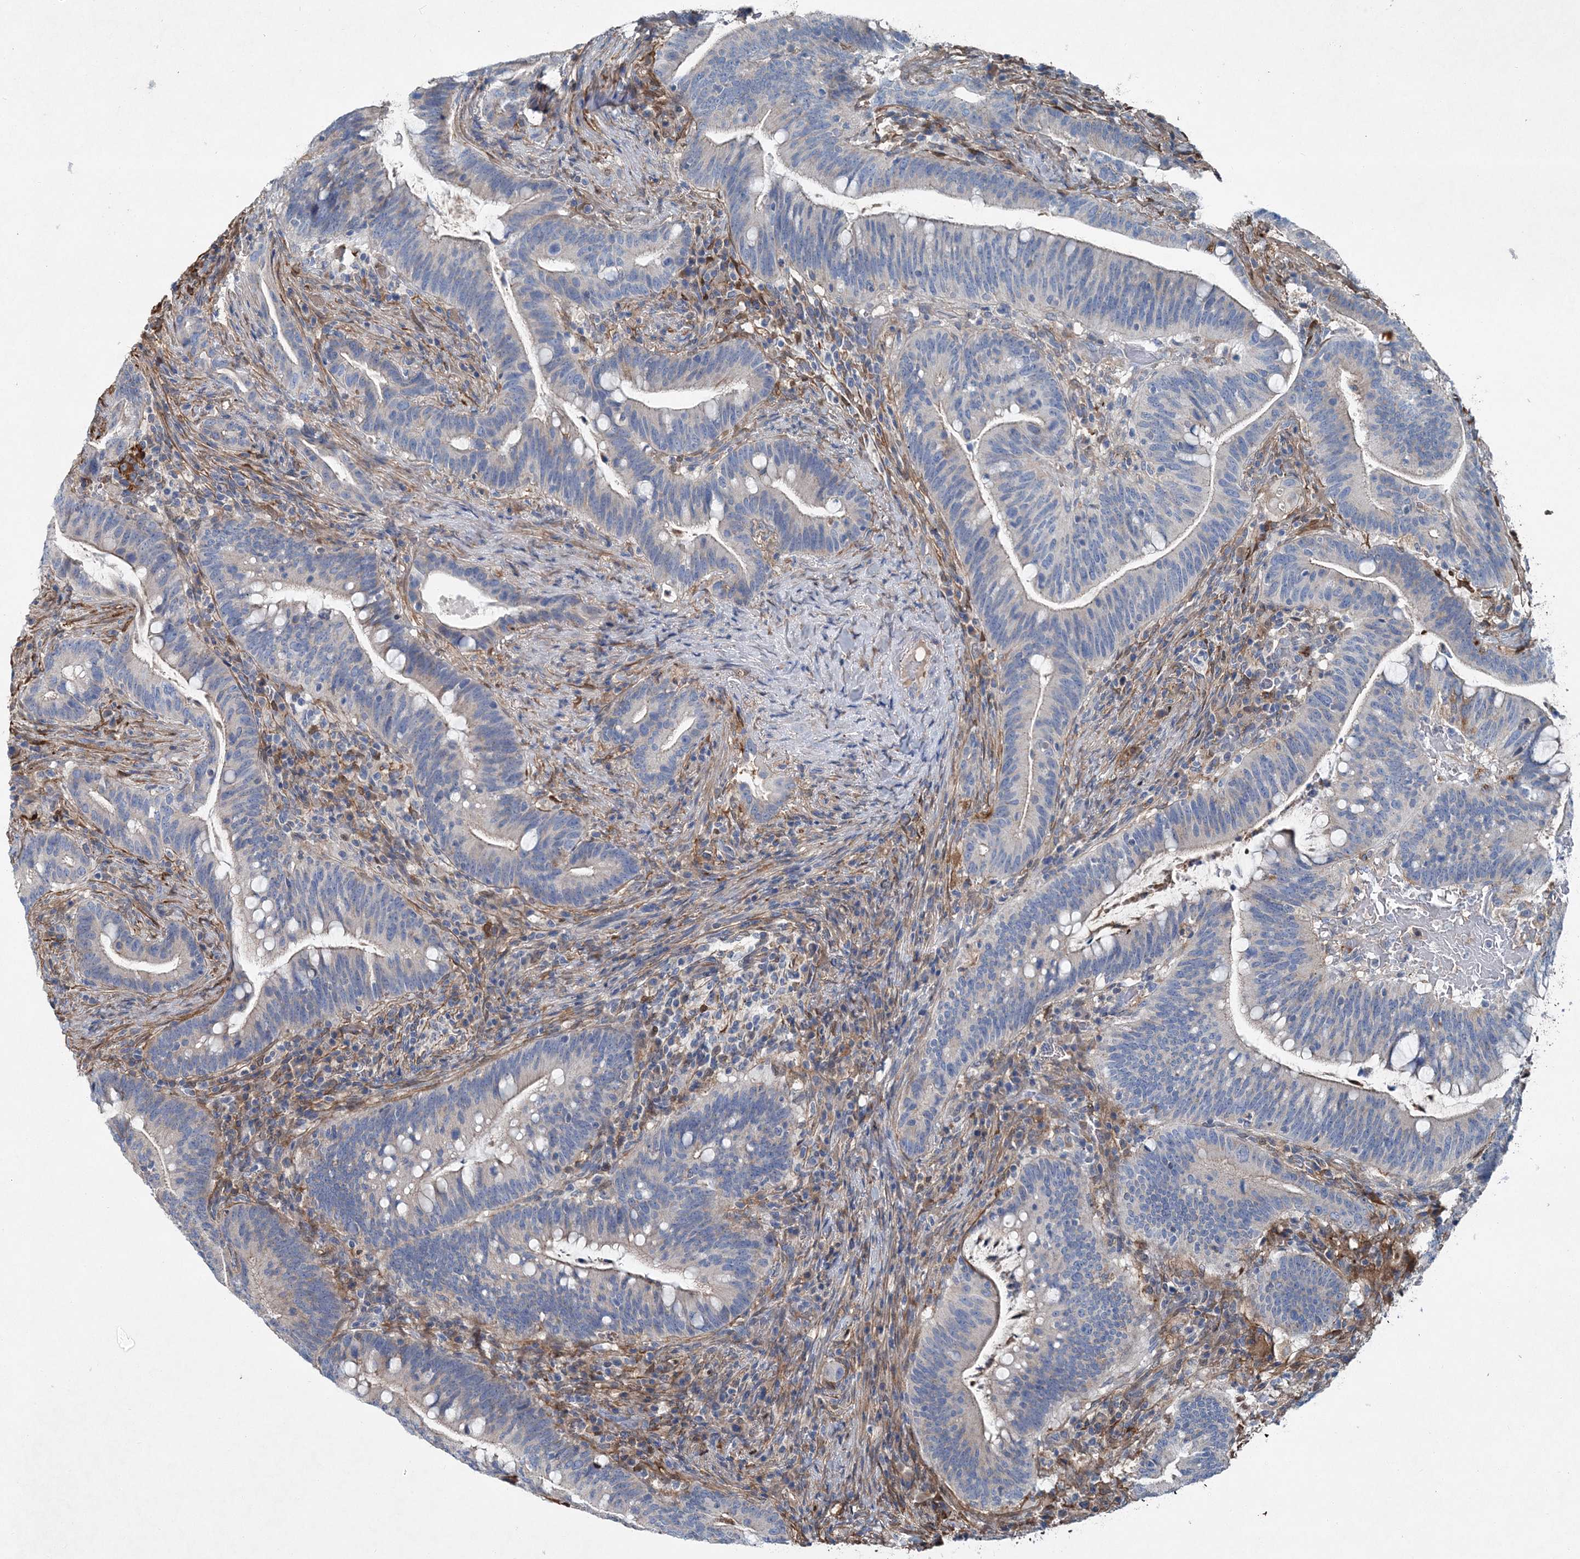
{"staining": {"intensity": "negative", "quantity": "none", "location": "none"}, "tissue": "colorectal cancer", "cell_type": "Tumor cells", "image_type": "cancer", "snomed": [{"axis": "morphology", "description": "Adenocarcinoma, NOS"}, {"axis": "topography", "description": "Colon"}], "caption": "Immunohistochemical staining of human colorectal adenocarcinoma demonstrates no significant staining in tumor cells.", "gene": "SPOPL", "patient": {"sex": "female", "age": 66}}